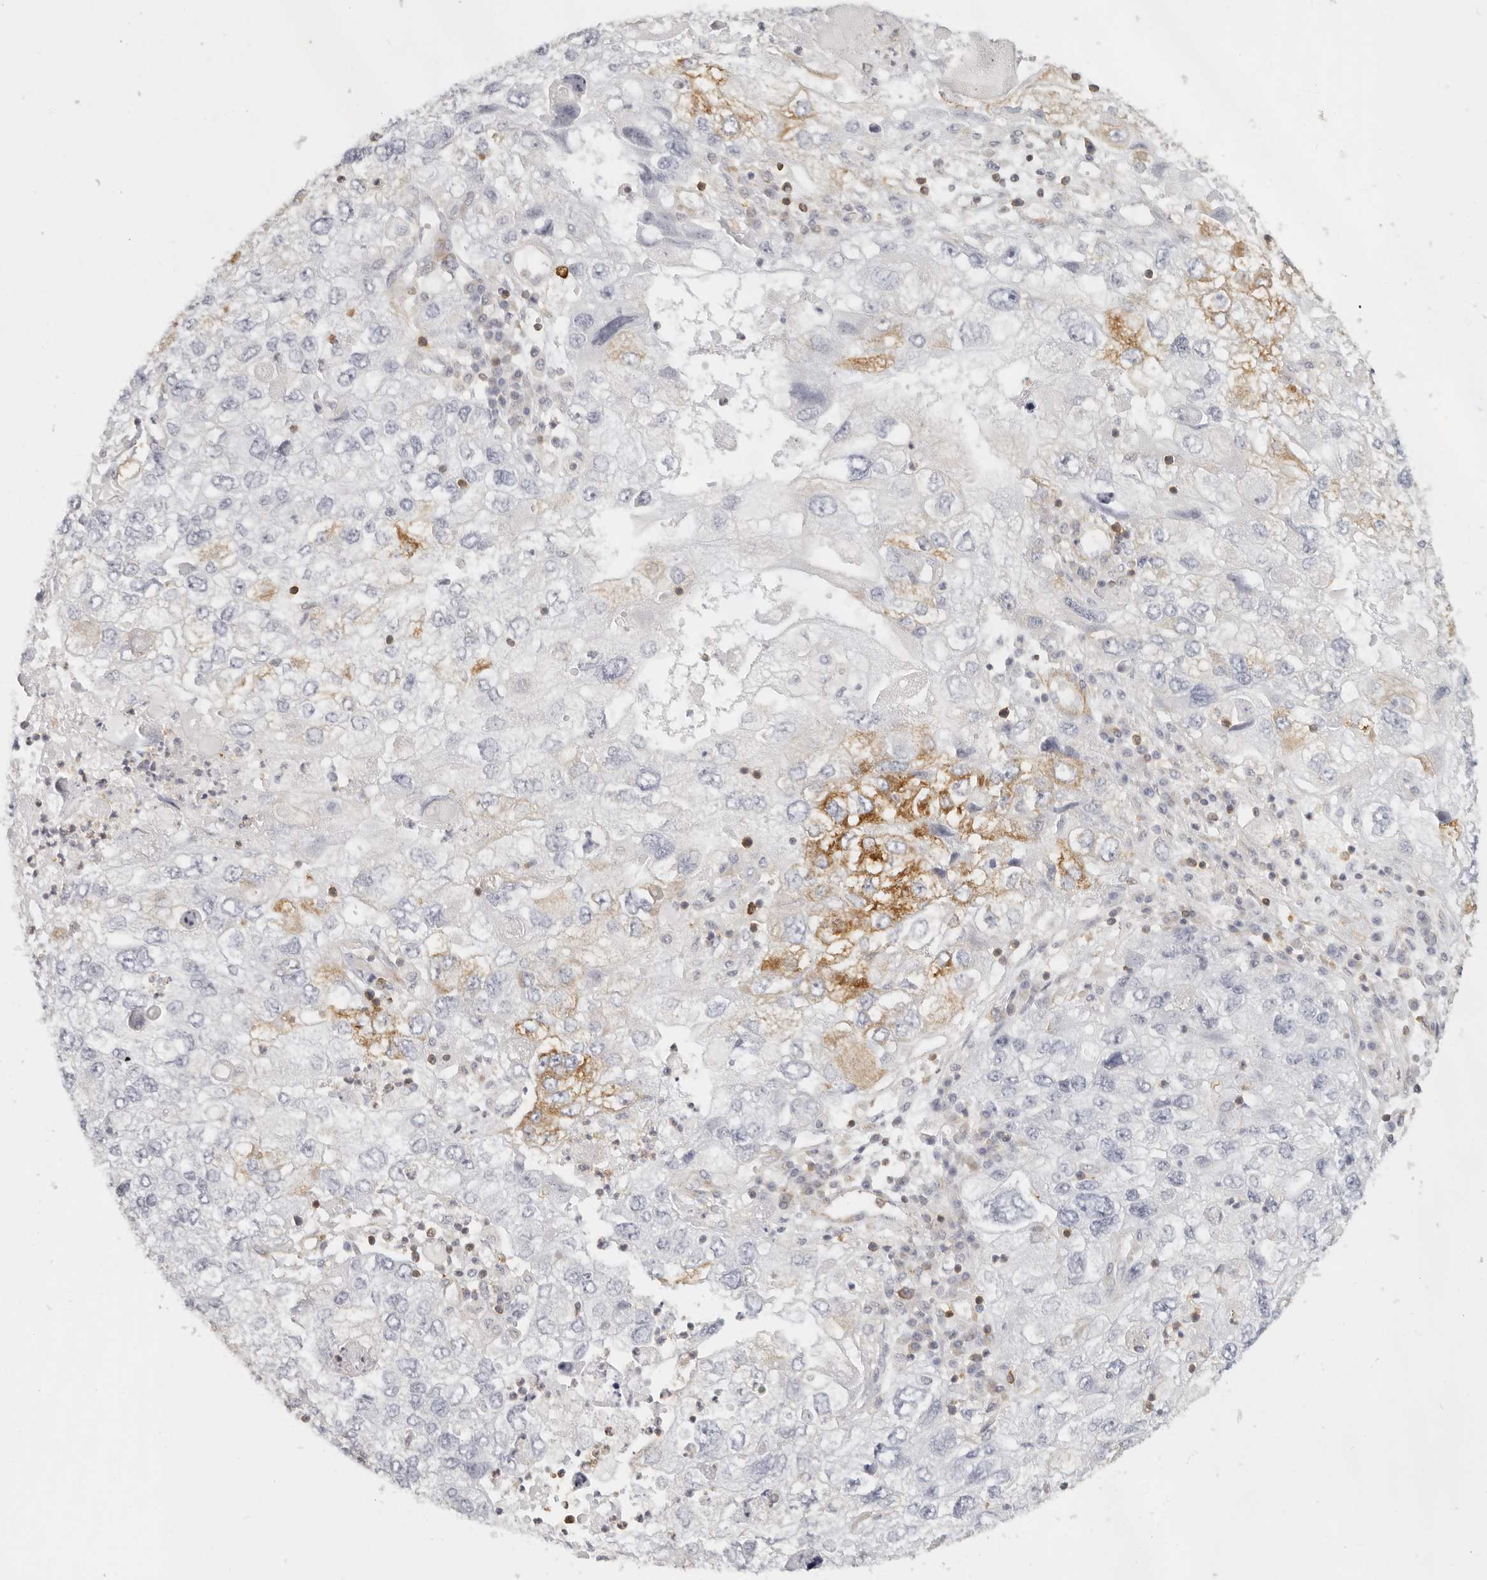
{"staining": {"intensity": "moderate", "quantity": "<25%", "location": "cytoplasmic/membranous"}, "tissue": "endometrial cancer", "cell_type": "Tumor cells", "image_type": "cancer", "snomed": [{"axis": "morphology", "description": "Adenocarcinoma, NOS"}, {"axis": "topography", "description": "Endometrium"}], "caption": "Immunohistochemical staining of human endometrial cancer (adenocarcinoma) reveals low levels of moderate cytoplasmic/membranous protein positivity in about <25% of tumor cells.", "gene": "NIBAN1", "patient": {"sex": "female", "age": 49}}